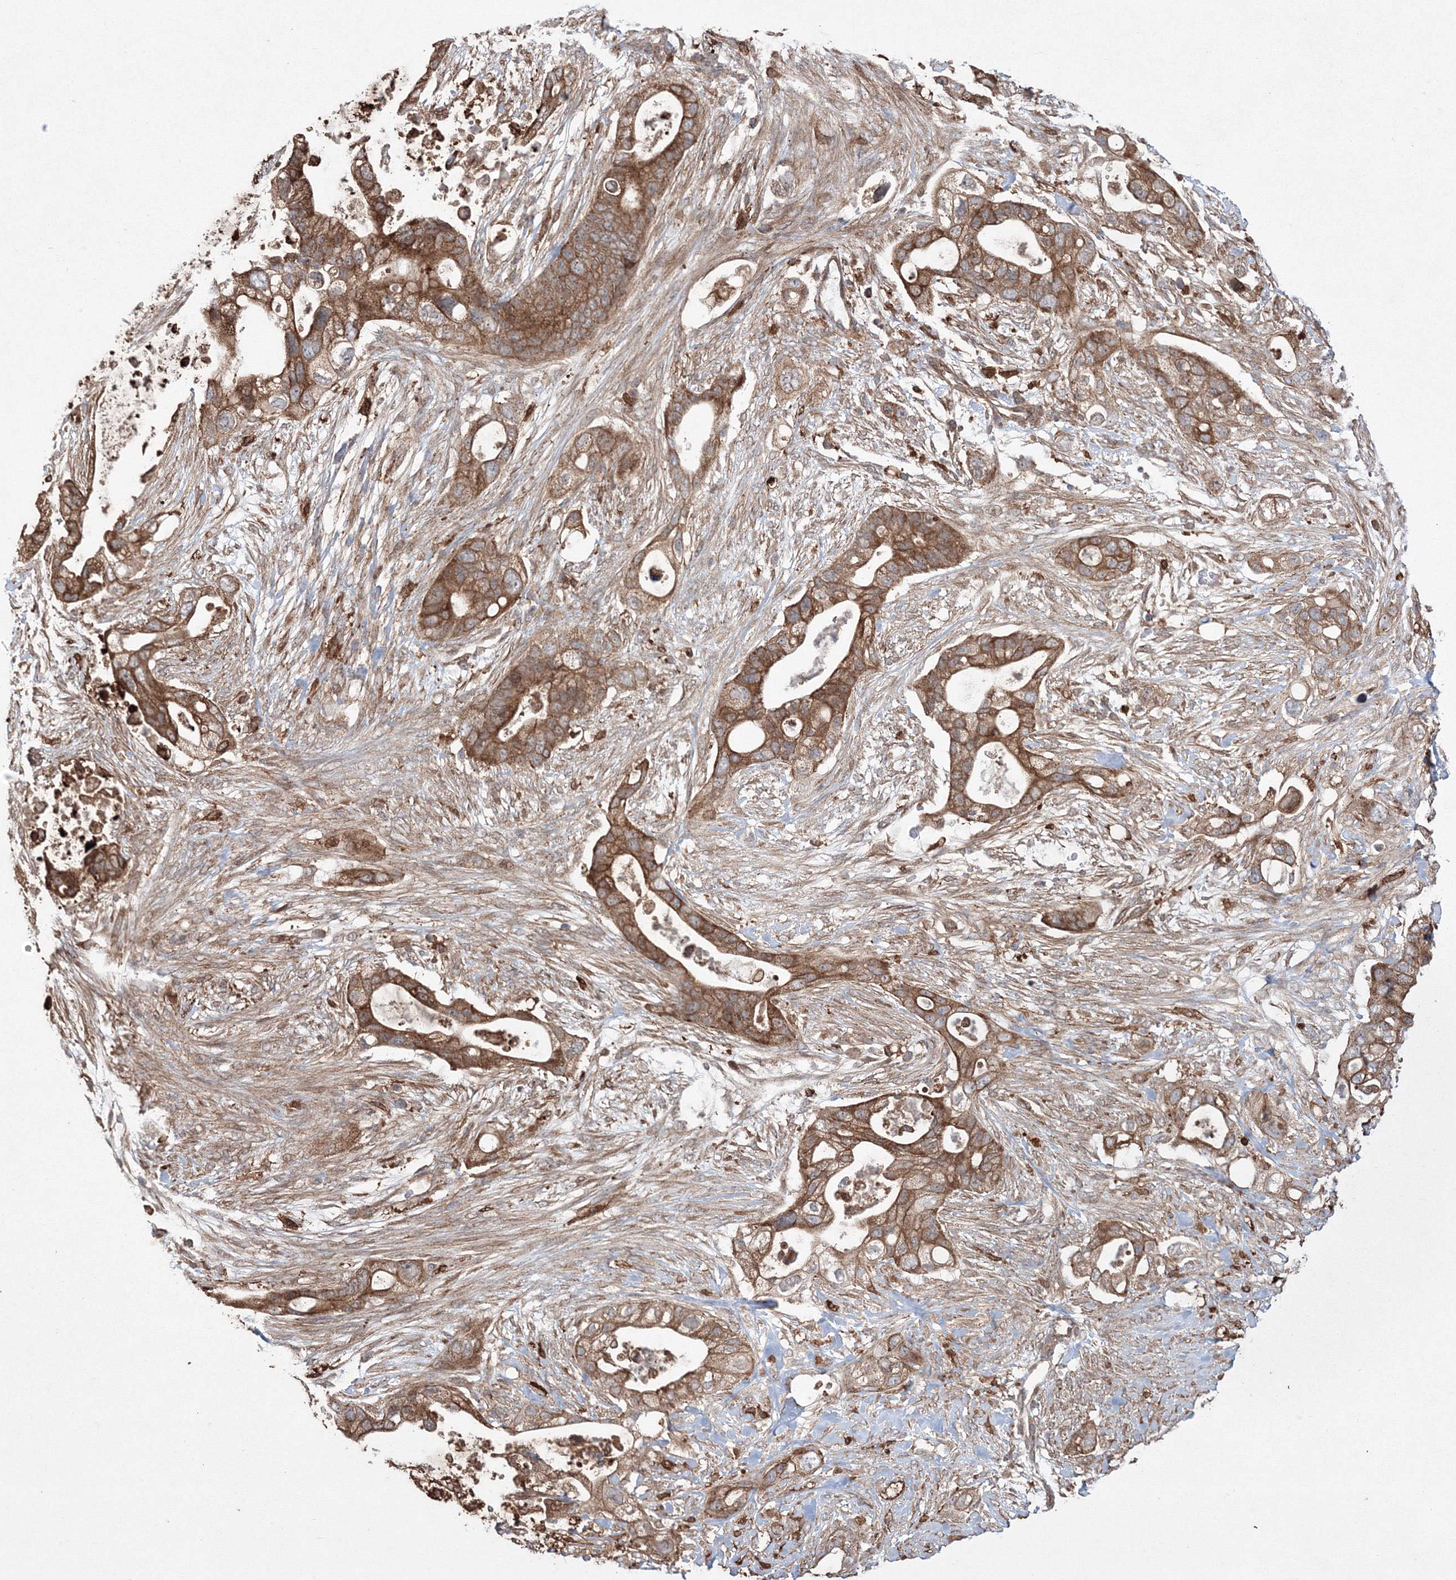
{"staining": {"intensity": "moderate", "quantity": ">75%", "location": "cytoplasmic/membranous"}, "tissue": "pancreatic cancer", "cell_type": "Tumor cells", "image_type": "cancer", "snomed": [{"axis": "morphology", "description": "Adenocarcinoma, NOS"}, {"axis": "topography", "description": "Pancreas"}], "caption": "Pancreatic cancer (adenocarcinoma) stained with a brown dye reveals moderate cytoplasmic/membranous positive positivity in approximately >75% of tumor cells.", "gene": "RANBP3L", "patient": {"sex": "male", "age": 53}}